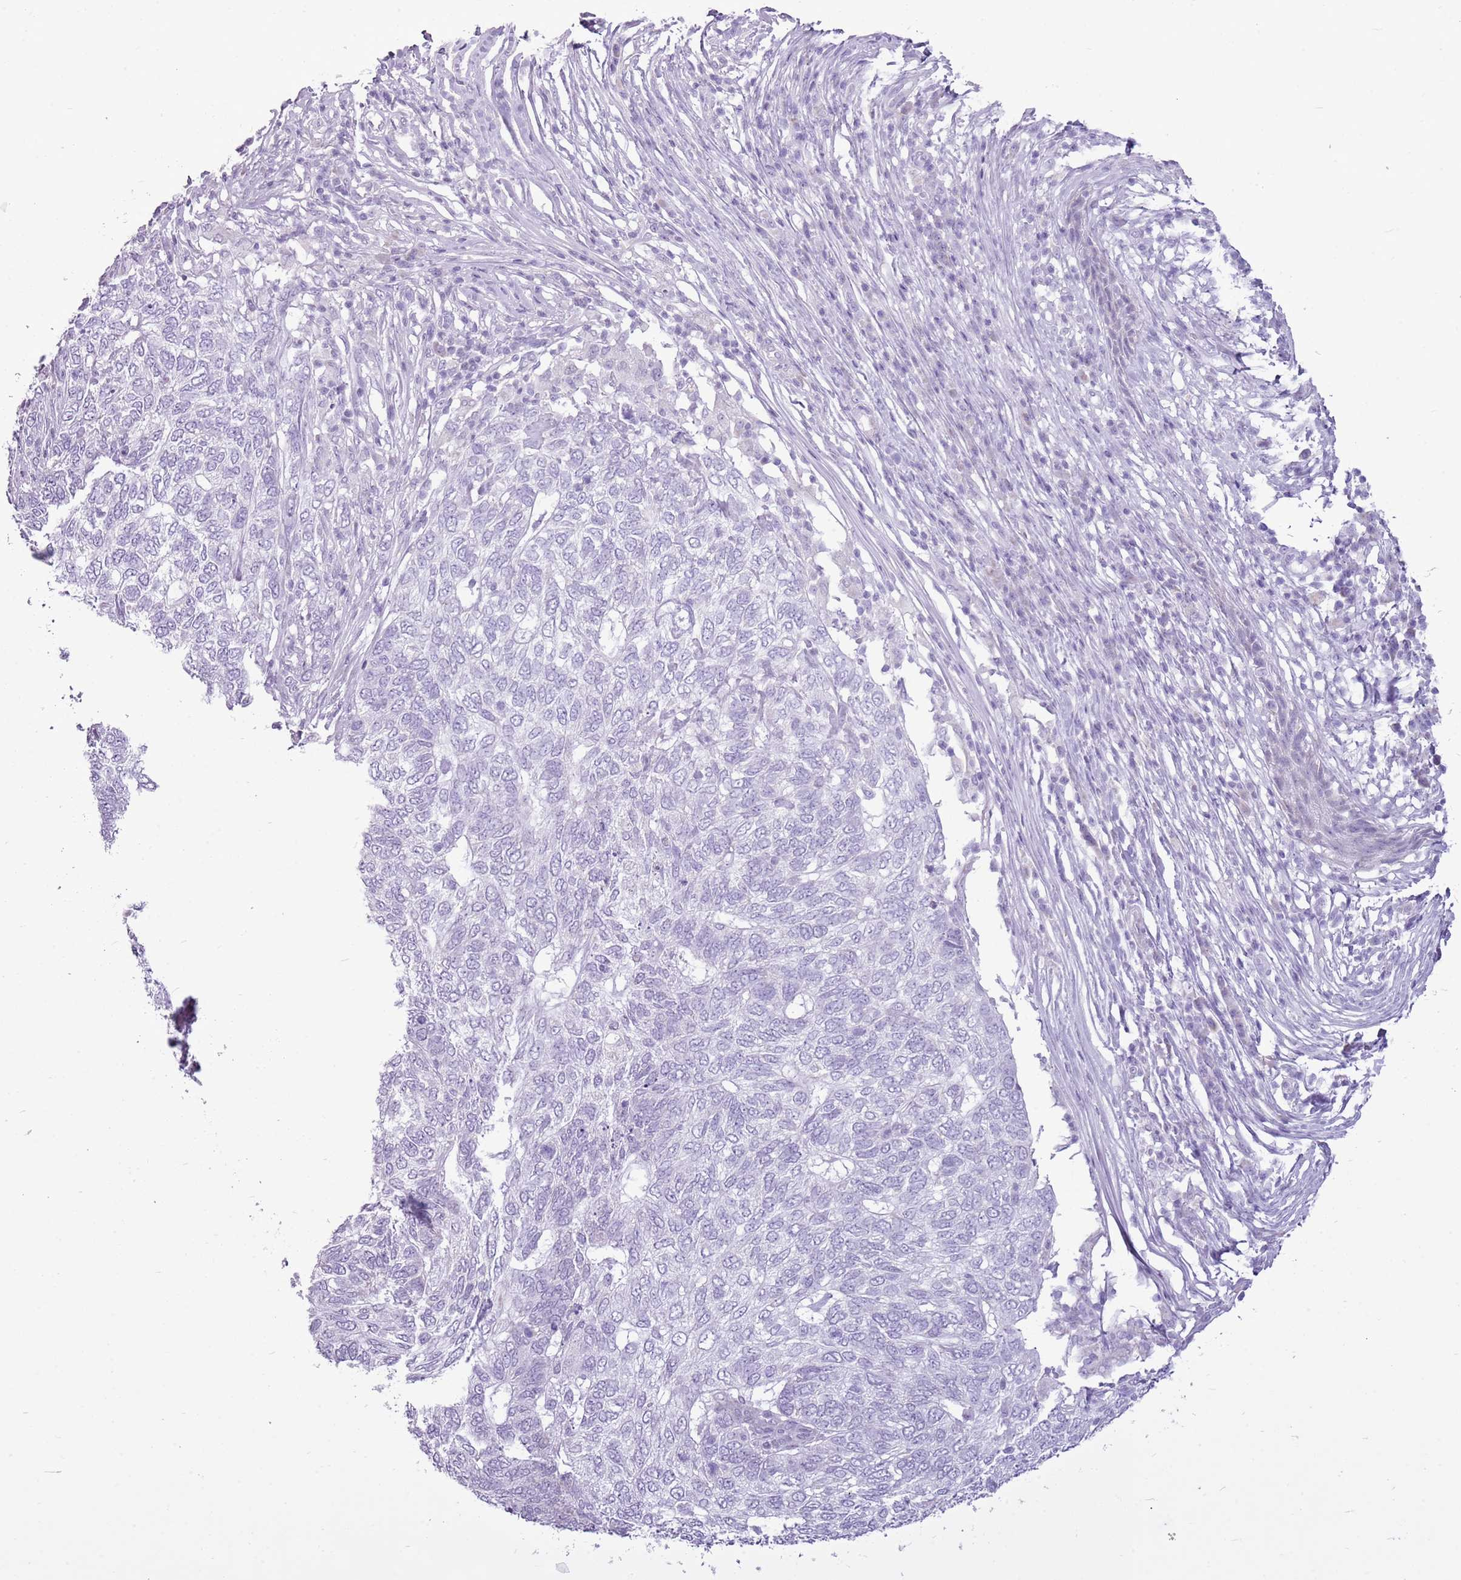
{"staining": {"intensity": "negative", "quantity": "none", "location": "none"}, "tissue": "skin cancer", "cell_type": "Tumor cells", "image_type": "cancer", "snomed": [{"axis": "morphology", "description": "Basal cell carcinoma"}, {"axis": "topography", "description": "Skin"}], "caption": "Skin cancer was stained to show a protein in brown. There is no significant positivity in tumor cells.", "gene": "RPL3L", "patient": {"sex": "female", "age": 65}}